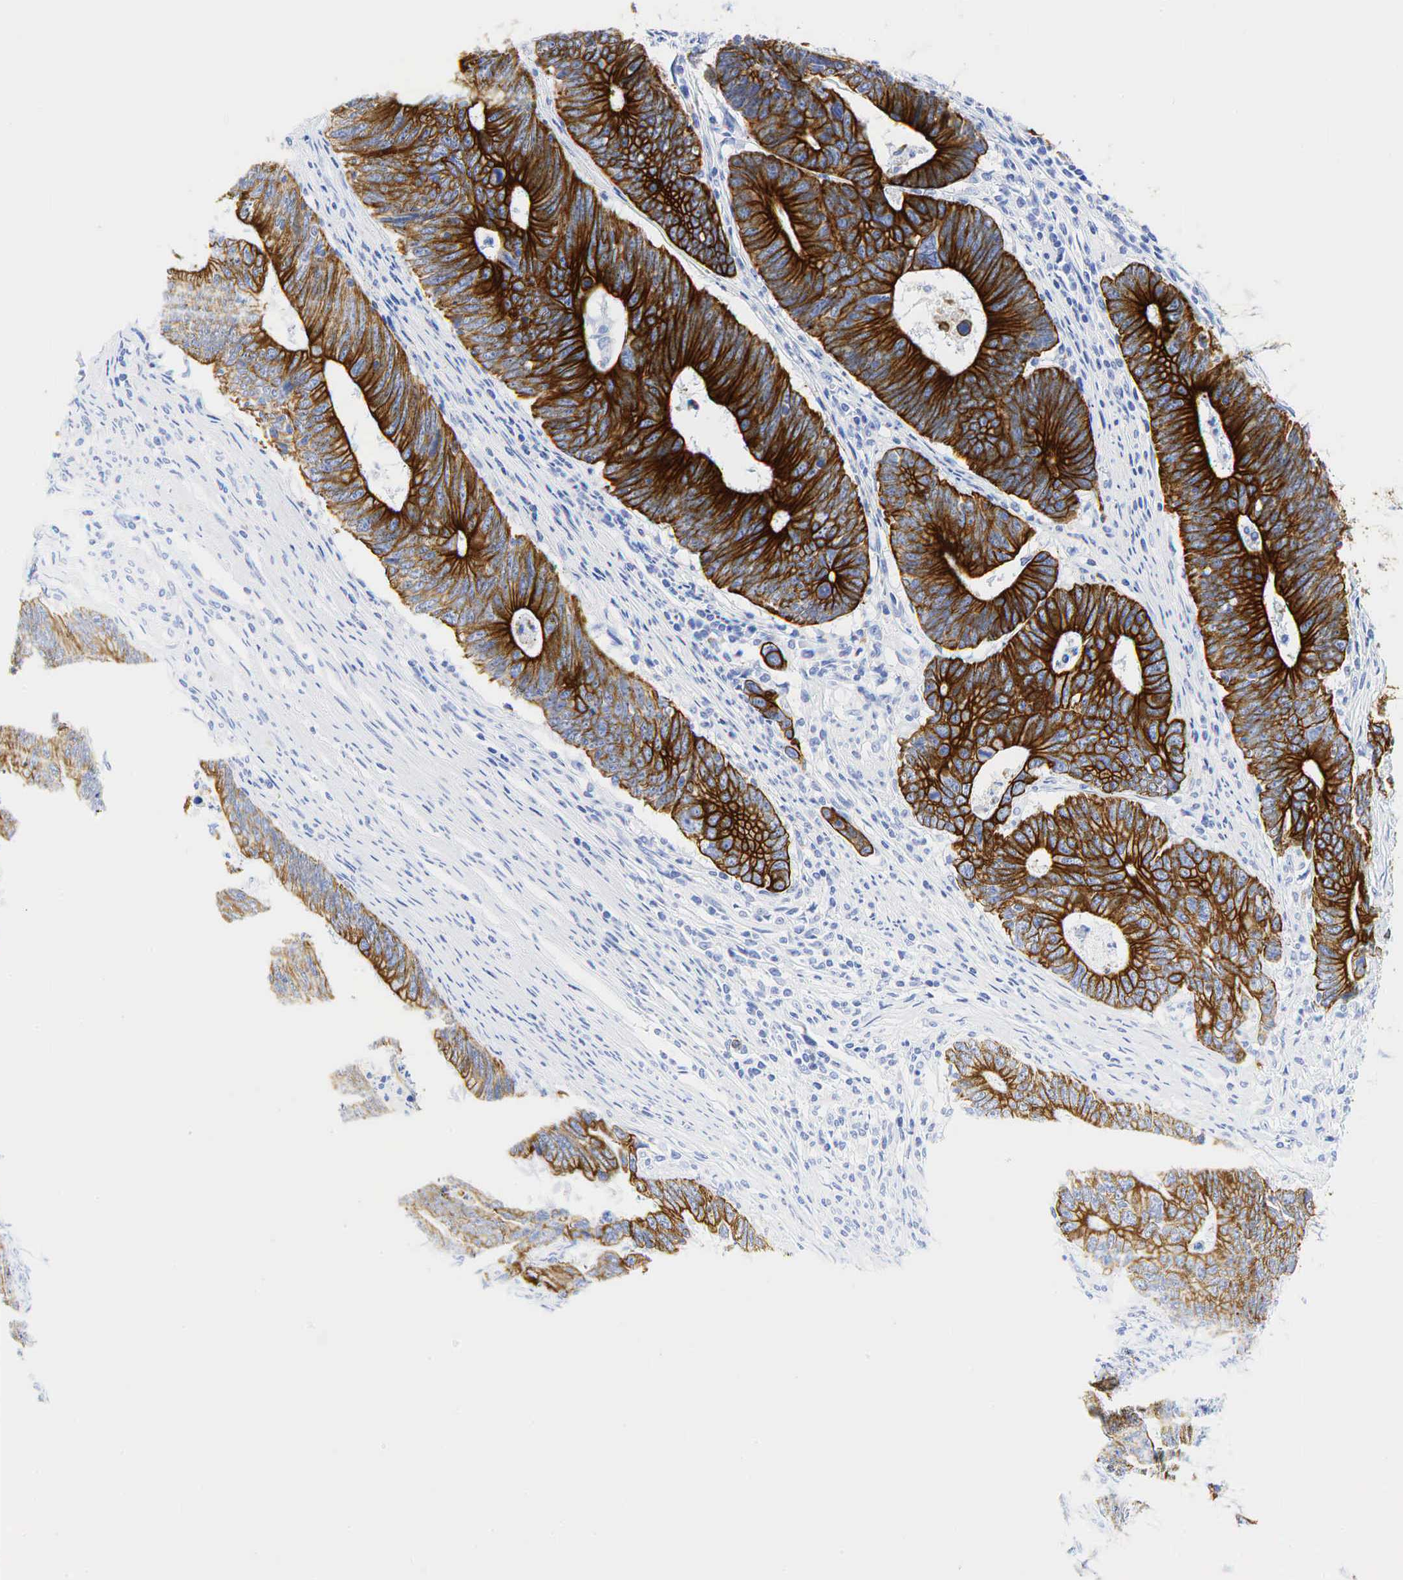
{"staining": {"intensity": "strong", "quantity": ">75%", "location": "cytoplasmic/membranous"}, "tissue": "colorectal cancer", "cell_type": "Tumor cells", "image_type": "cancer", "snomed": [{"axis": "morphology", "description": "Adenocarcinoma, NOS"}, {"axis": "topography", "description": "Colon"}], "caption": "Tumor cells demonstrate strong cytoplasmic/membranous positivity in about >75% of cells in colorectal cancer (adenocarcinoma). (brown staining indicates protein expression, while blue staining denotes nuclei).", "gene": "KRT18", "patient": {"sex": "female", "age": 78}}